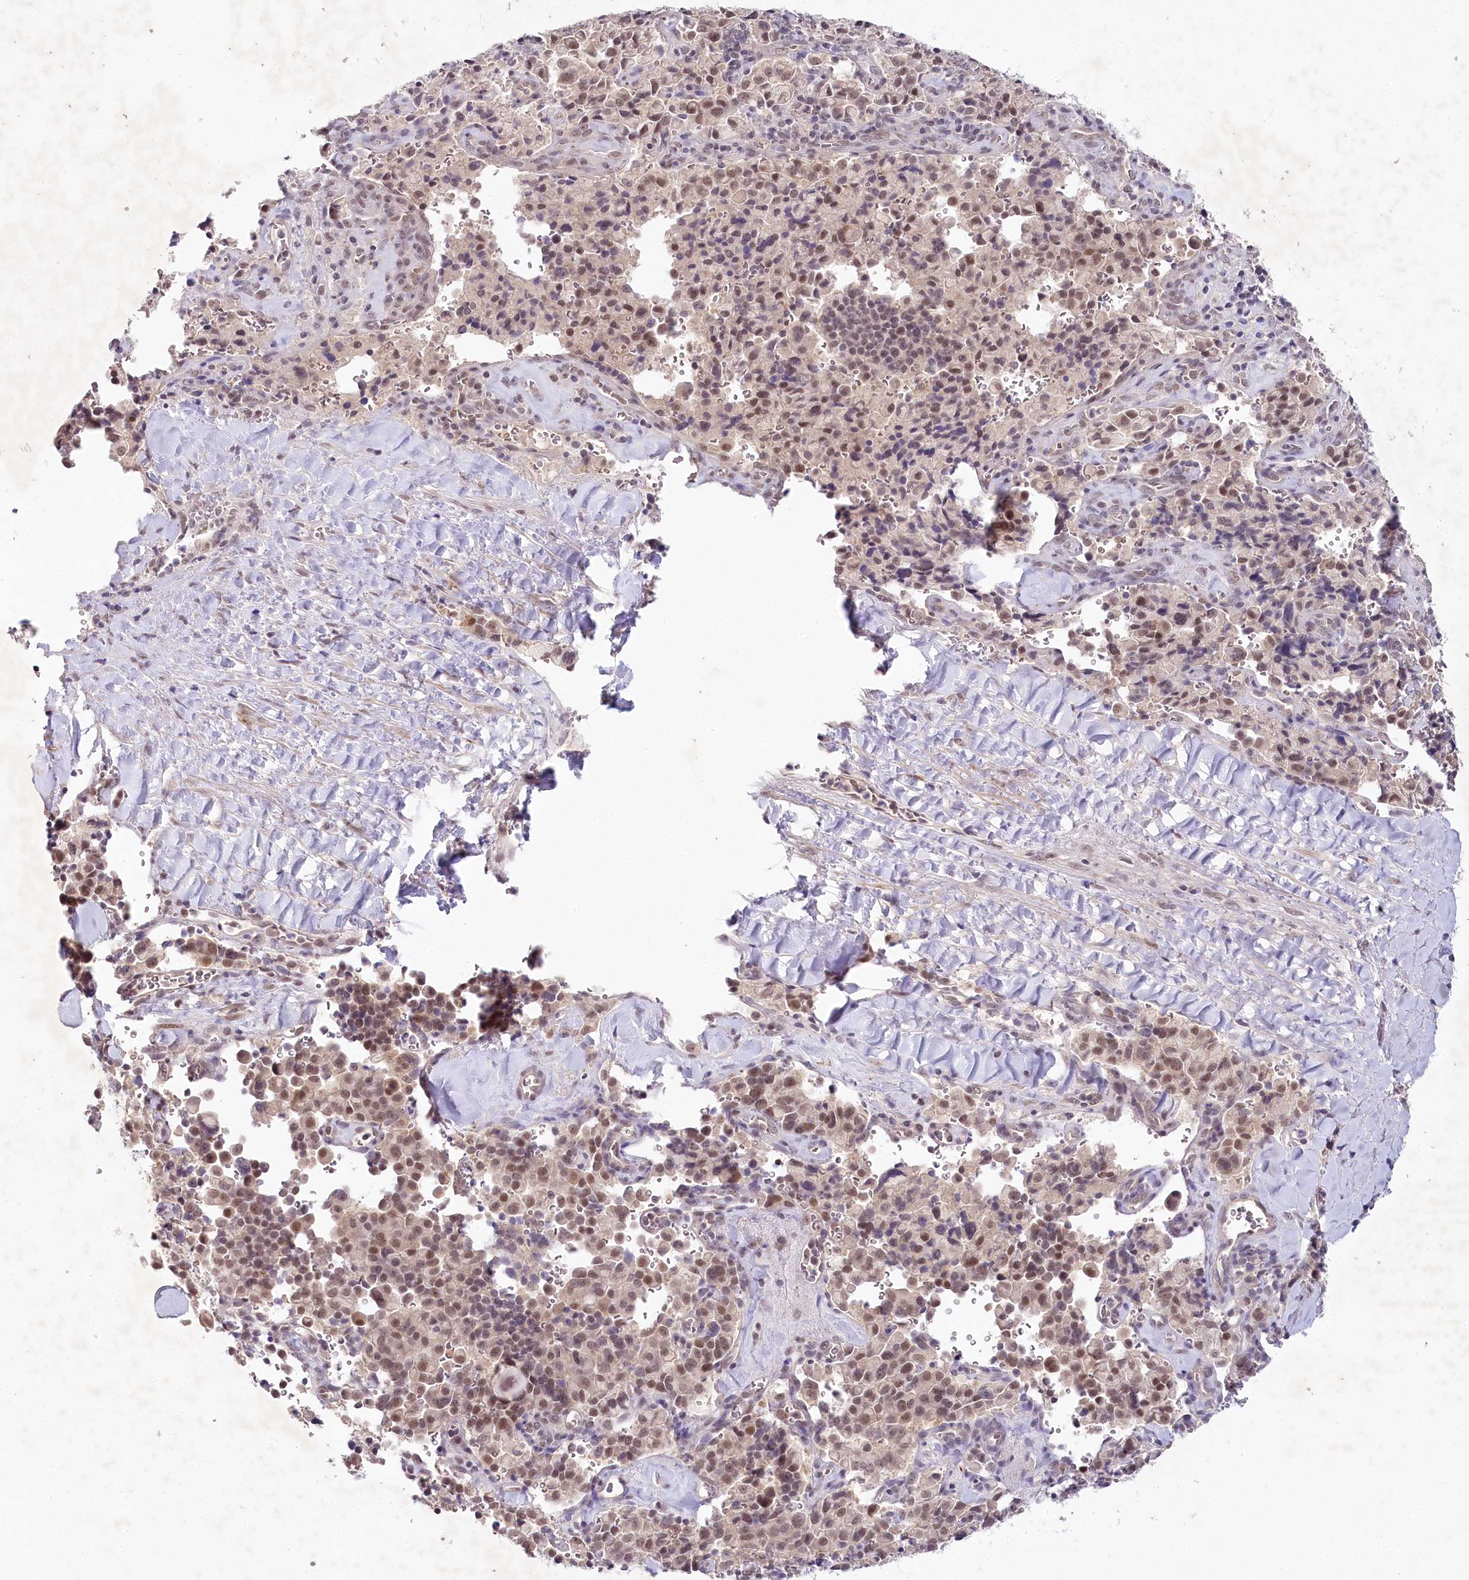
{"staining": {"intensity": "moderate", "quantity": ">75%", "location": "nuclear"}, "tissue": "pancreatic cancer", "cell_type": "Tumor cells", "image_type": "cancer", "snomed": [{"axis": "morphology", "description": "Adenocarcinoma, NOS"}, {"axis": "topography", "description": "Pancreas"}], "caption": "Immunohistochemical staining of human pancreatic cancer (adenocarcinoma) shows moderate nuclear protein positivity in approximately >75% of tumor cells.", "gene": "AMTN", "patient": {"sex": "male", "age": 65}}